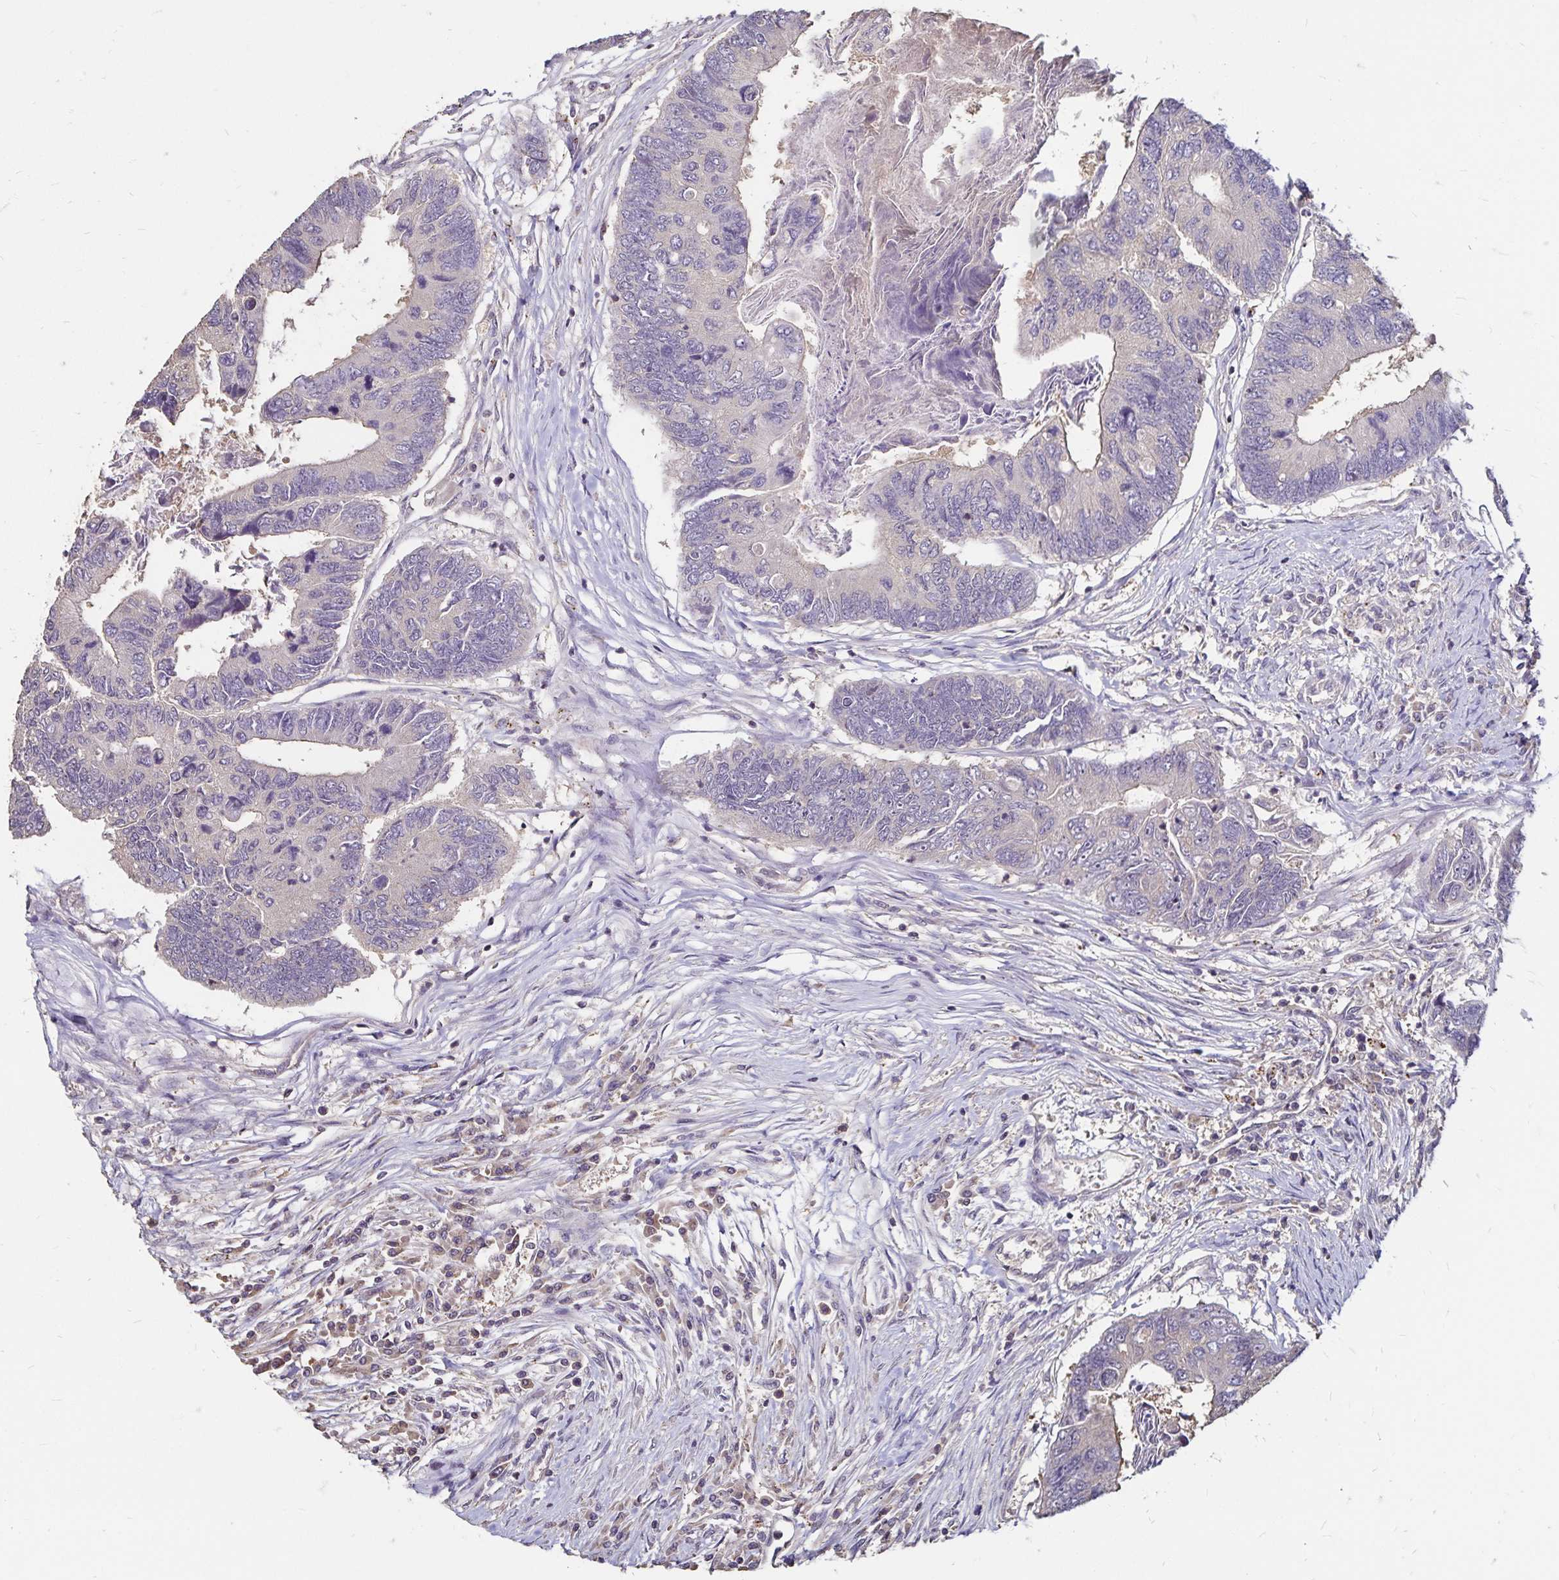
{"staining": {"intensity": "negative", "quantity": "none", "location": "none"}, "tissue": "colorectal cancer", "cell_type": "Tumor cells", "image_type": "cancer", "snomed": [{"axis": "morphology", "description": "Adenocarcinoma, NOS"}, {"axis": "topography", "description": "Colon"}], "caption": "Photomicrograph shows no significant protein staining in tumor cells of colorectal adenocarcinoma.", "gene": "EMC10", "patient": {"sex": "female", "age": 67}}